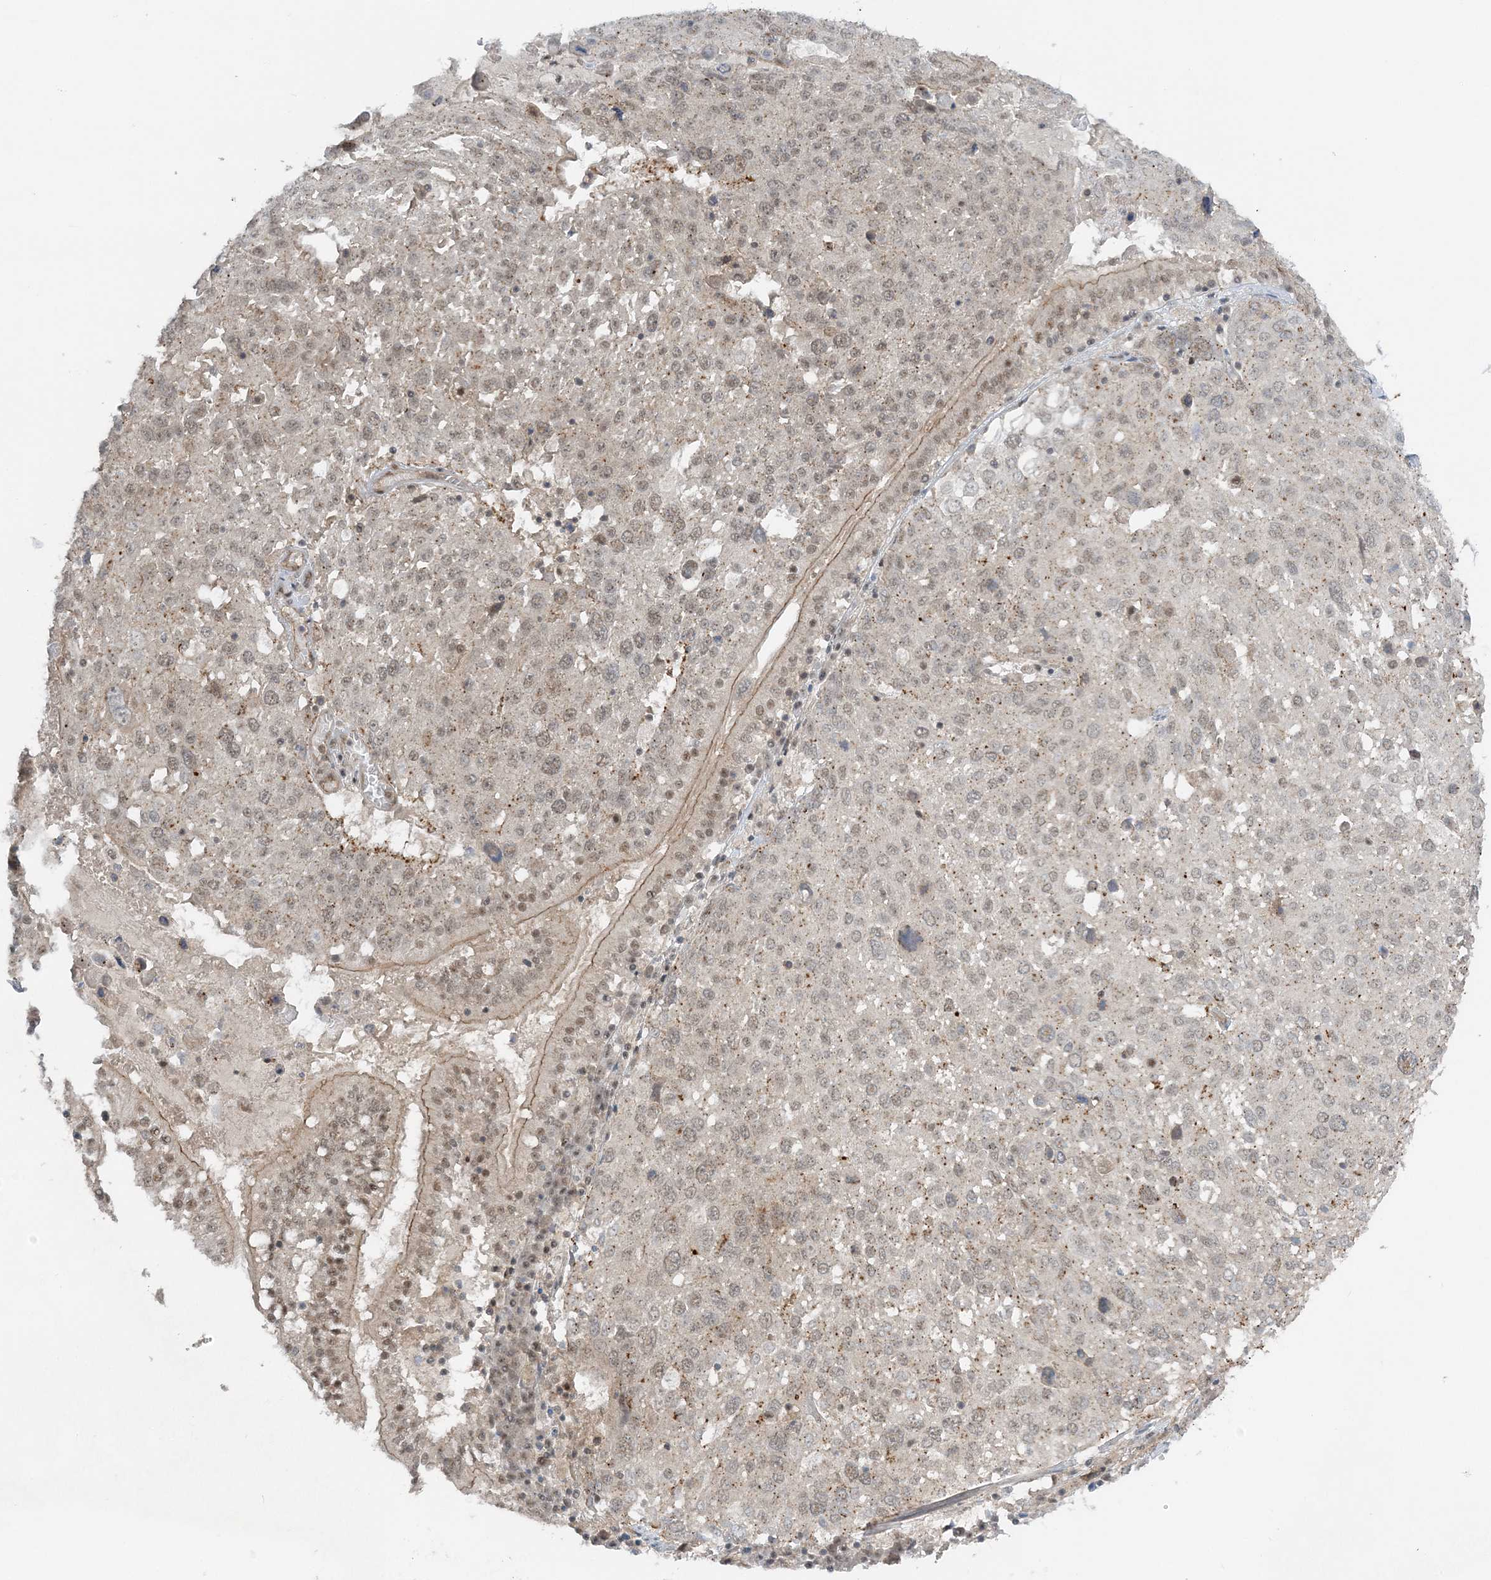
{"staining": {"intensity": "weak", "quantity": "<25%", "location": "cytoplasmic/membranous,nuclear"}, "tissue": "lung cancer", "cell_type": "Tumor cells", "image_type": "cancer", "snomed": [{"axis": "morphology", "description": "Squamous cell carcinoma, NOS"}, {"axis": "topography", "description": "Lung"}], "caption": "The immunohistochemistry (IHC) image has no significant staining in tumor cells of lung cancer tissue.", "gene": "ATP11A", "patient": {"sex": "male", "age": 65}}